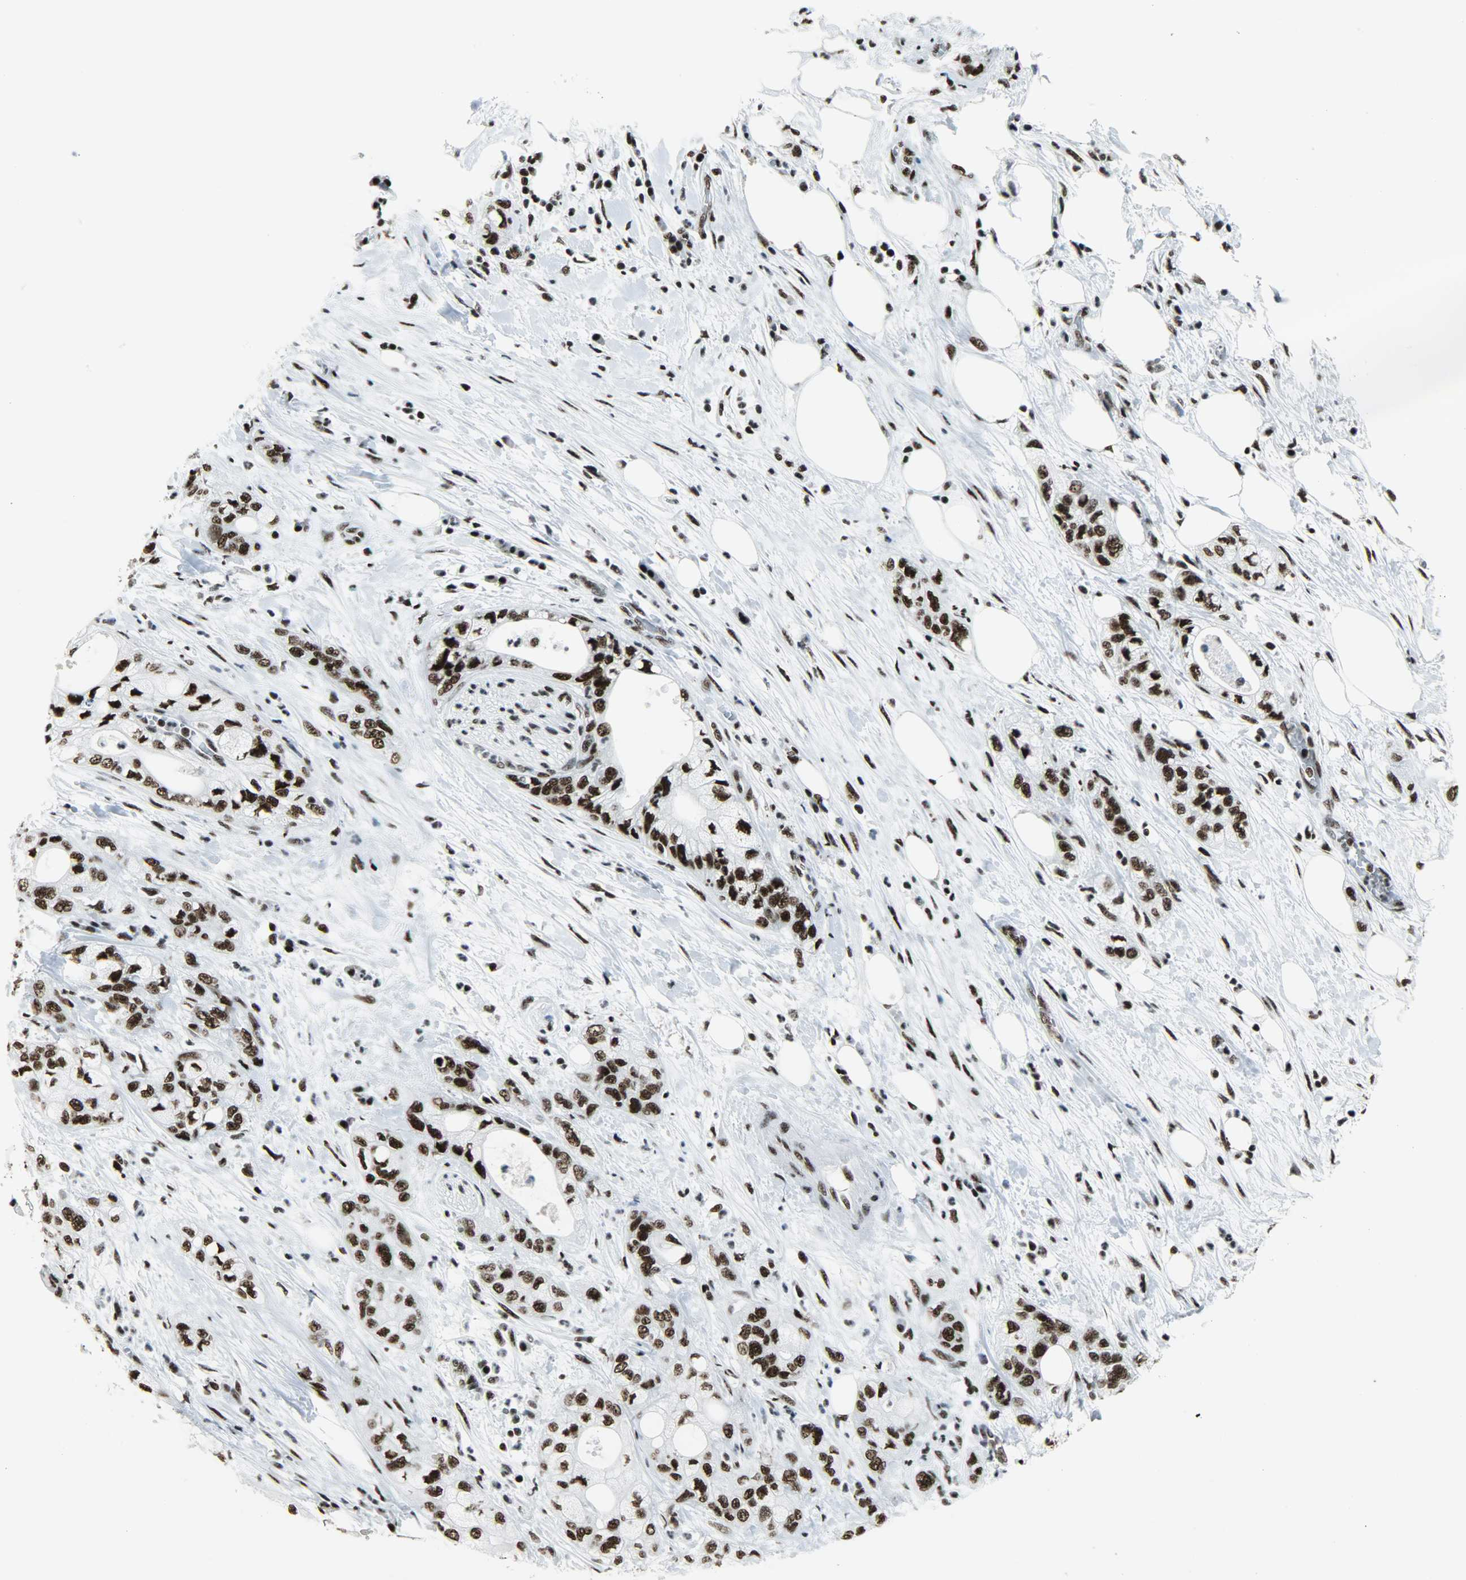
{"staining": {"intensity": "strong", "quantity": ">75%", "location": "nuclear"}, "tissue": "pancreatic cancer", "cell_type": "Tumor cells", "image_type": "cancer", "snomed": [{"axis": "morphology", "description": "Adenocarcinoma, NOS"}, {"axis": "topography", "description": "Pancreas"}], "caption": "This histopathology image exhibits immunohistochemistry (IHC) staining of pancreatic cancer, with high strong nuclear expression in approximately >75% of tumor cells.", "gene": "SNRPA", "patient": {"sex": "male", "age": 70}}